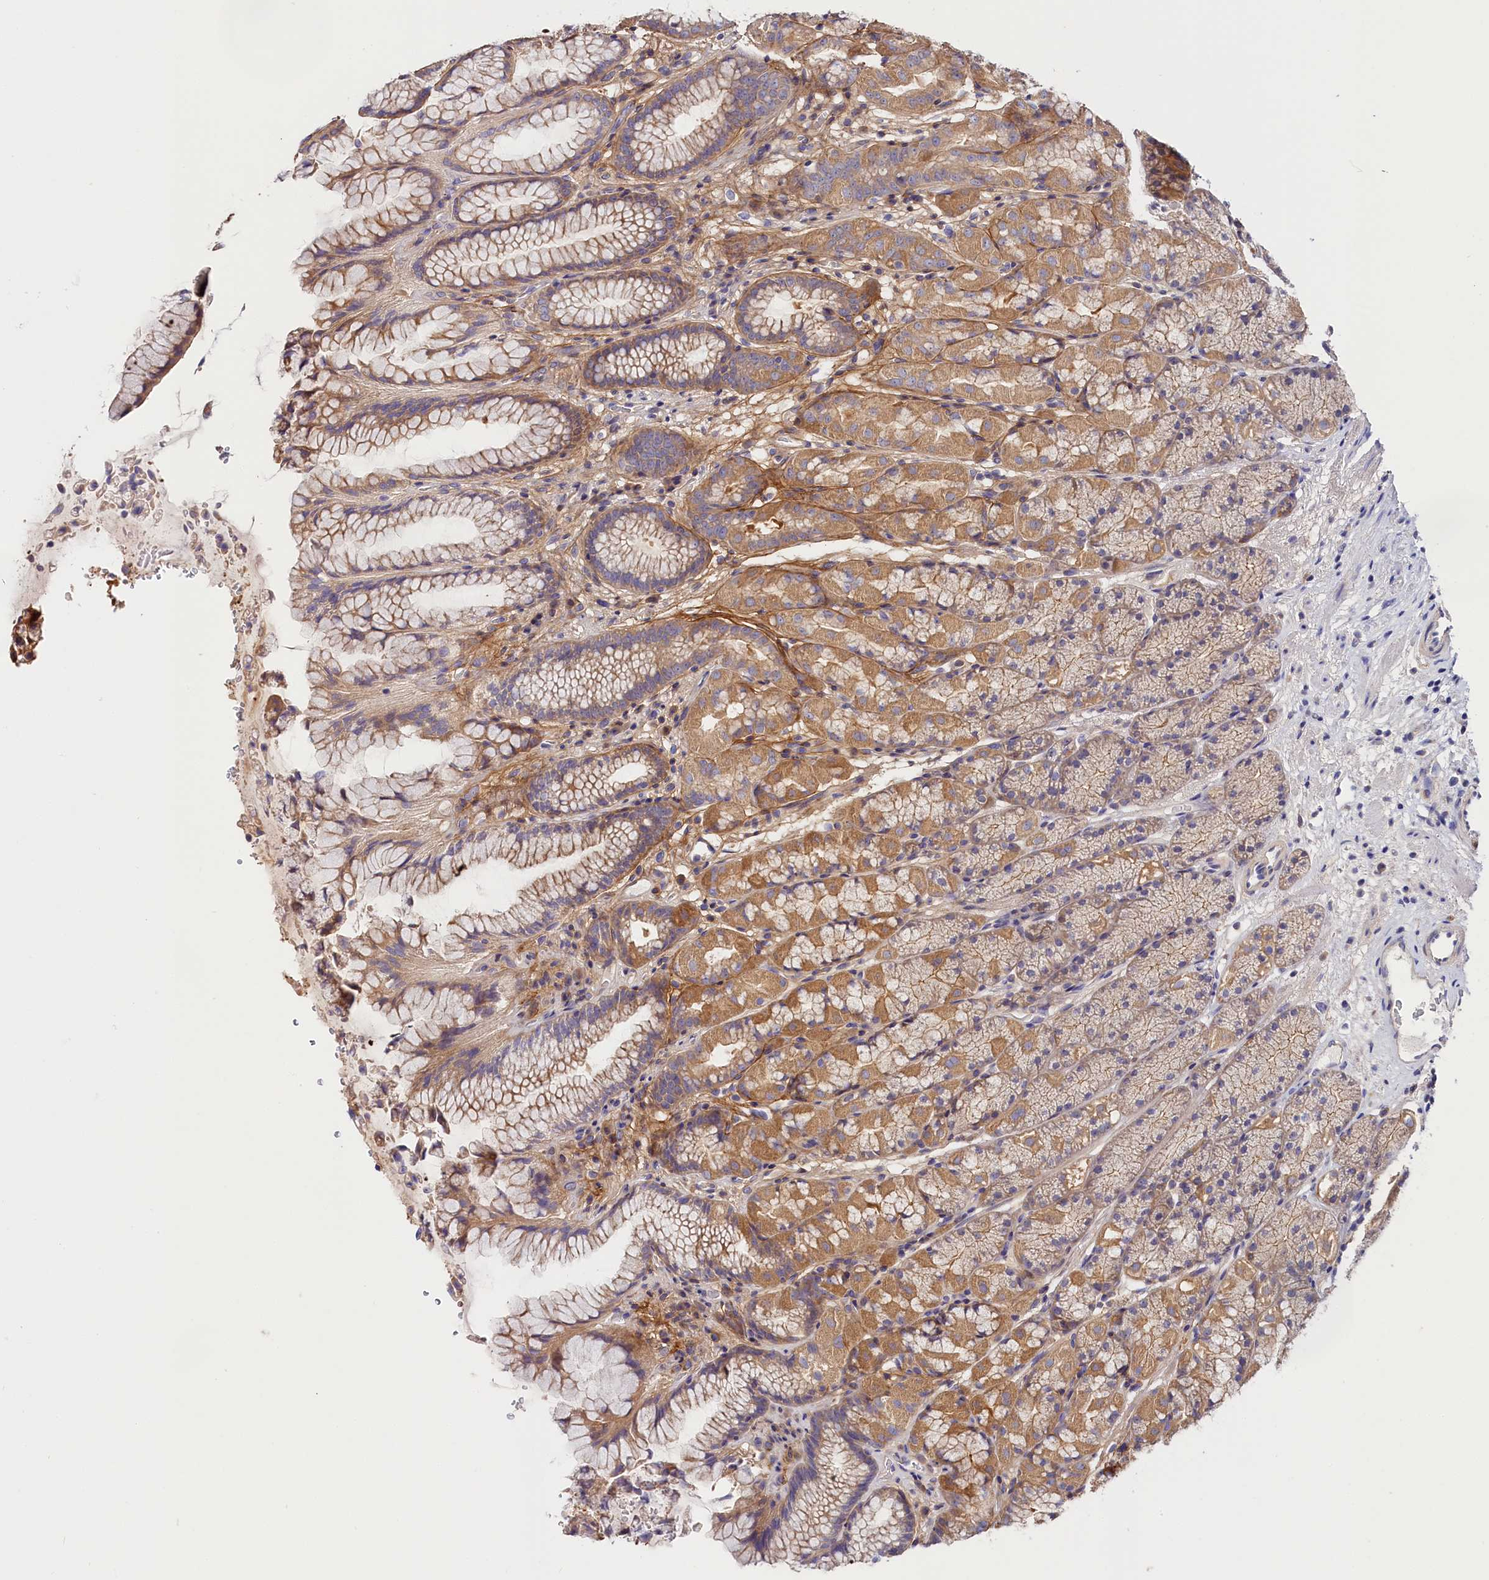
{"staining": {"intensity": "moderate", "quantity": "25%-75%", "location": "cytoplasmic/membranous"}, "tissue": "stomach", "cell_type": "Glandular cells", "image_type": "normal", "snomed": [{"axis": "morphology", "description": "Normal tissue, NOS"}, {"axis": "topography", "description": "Stomach"}], "caption": "Immunohistochemical staining of unremarkable stomach exhibits 25%-75% levels of moderate cytoplasmic/membranous protein positivity in approximately 25%-75% of glandular cells.", "gene": "KATNB1", "patient": {"sex": "male", "age": 63}}